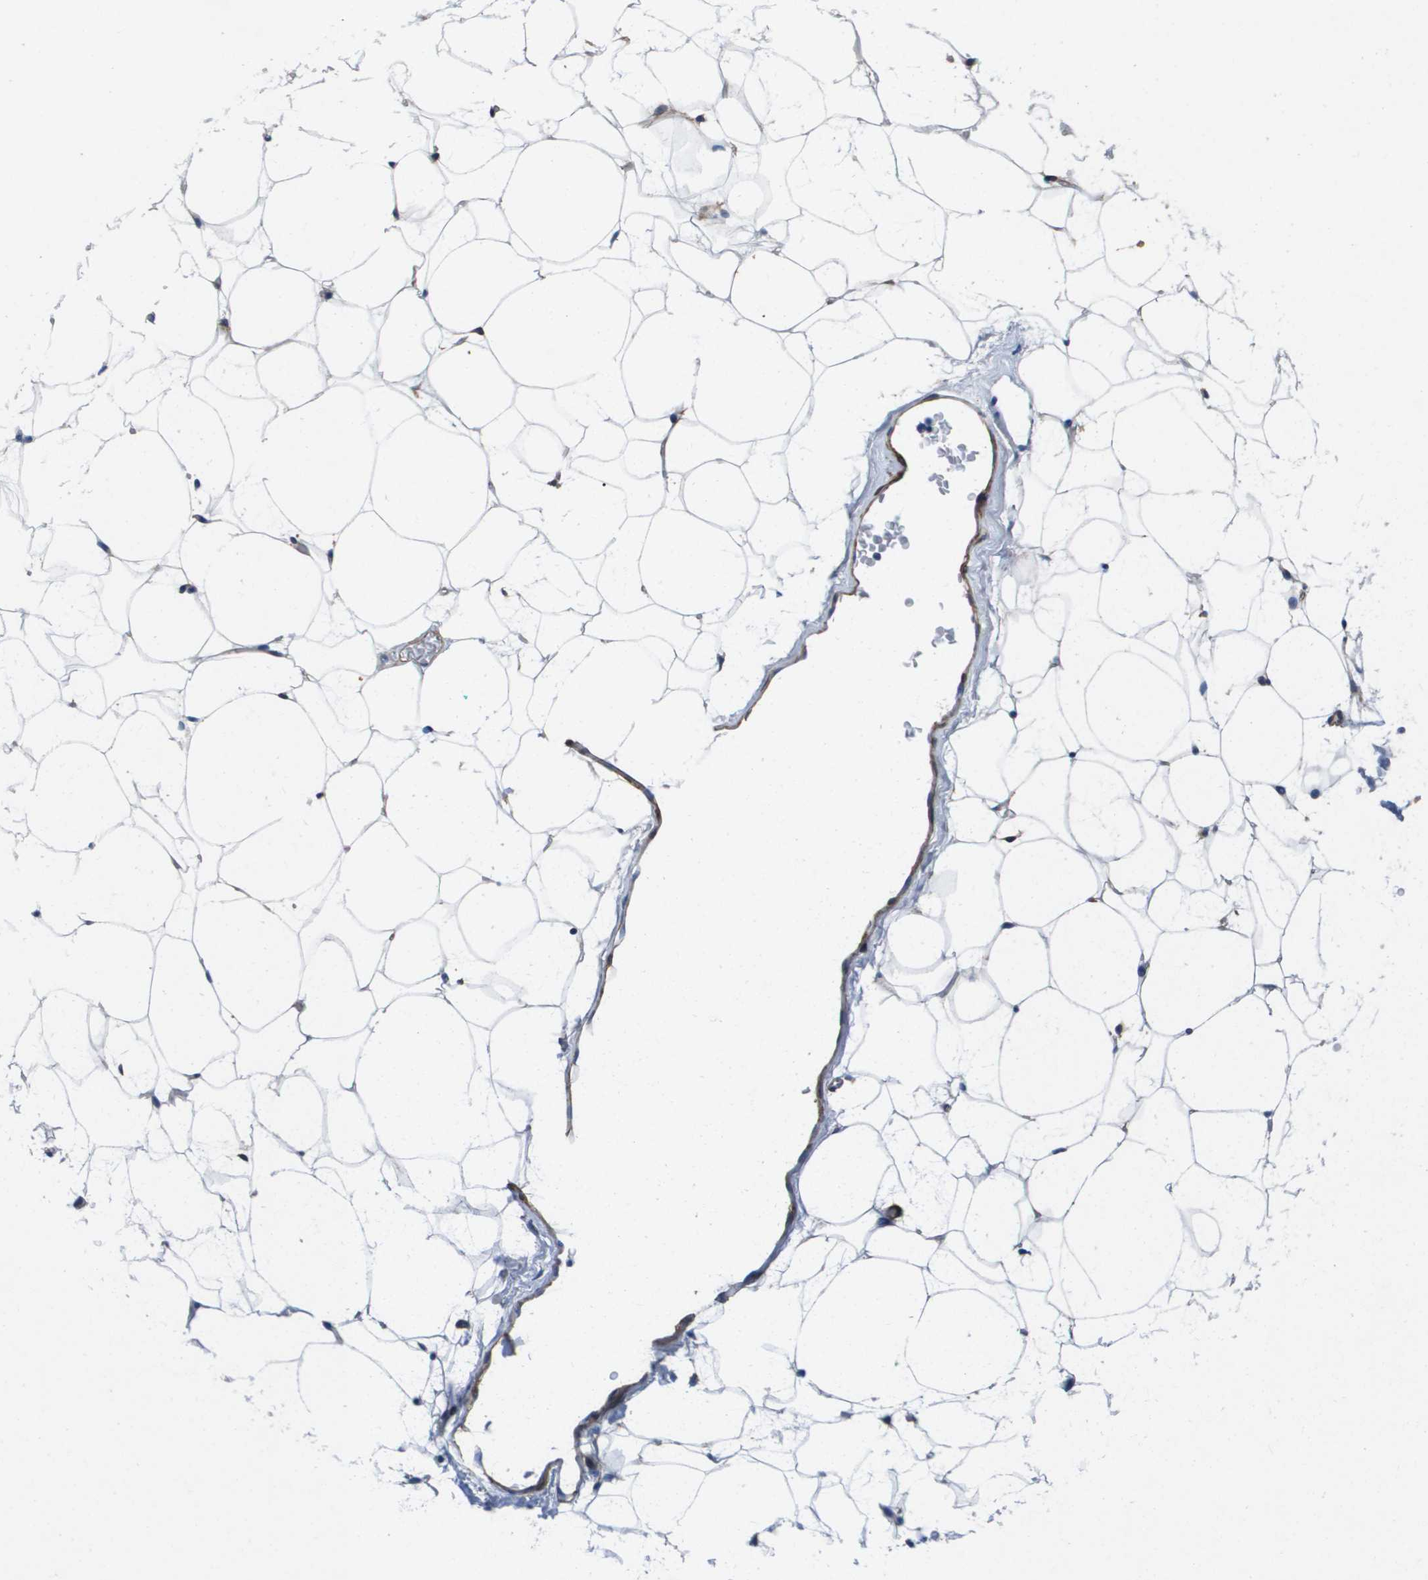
{"staining": {"intensity": "negative", "quantity": "none", "location": "none"}, "tissue": "adipose tissue", "cell_type": "Adipocytes", "image_type": "normal", "snomed": [{"axis": "morphology", "description": "Normal tissue, NOS"}, {"axis": "topography", "description": "Breast"}, {"axis": "topography", "description": "Soft tissue"}], "caption": "Immunohistochemical staining of unremarkable adipose tissue exhibits no significant staining in adipocytes.", "gene": "LPP", "patient": {"sex": "female", "age": 75}}